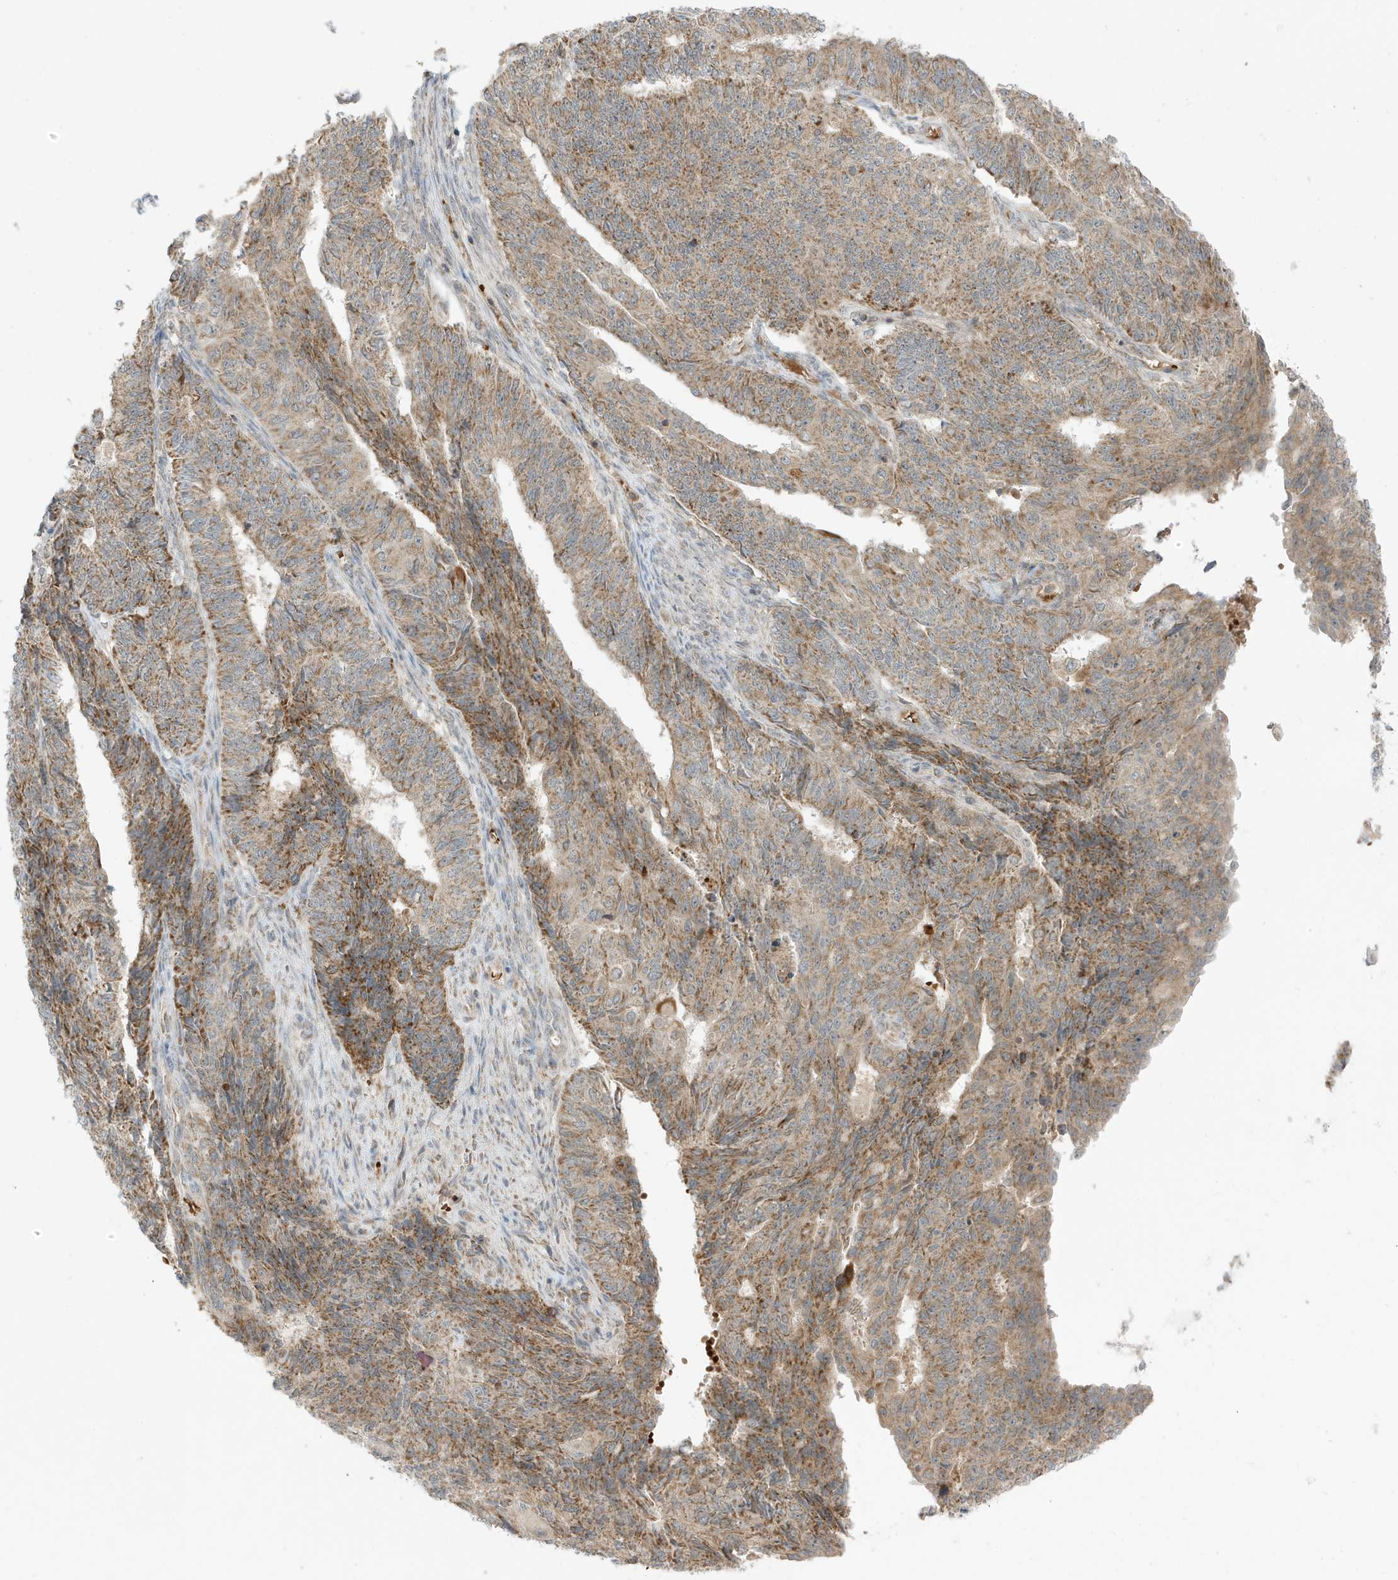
{"staining": {"intensity": "moderate", "quantity": ">75%", "location": "cytoplasmic/membranous"}, "tissue": "endometrial cancer", "cell_type": "Tumor cells", "image_type": "cancer", "snomed": [{"axis": "morphology", "description": "Adenocarcinoma, NOS"}, {"axis": "topography", "description": "Endometrium"}], "caption": "Endometrial cancer tissue displays moderate cytoplasmic/membranous expression in approximately >75% of tumor cells, visualized by immunohistochemistry.", "gene": "NPPC", "patient": {"sex": "female", "age": 32}}